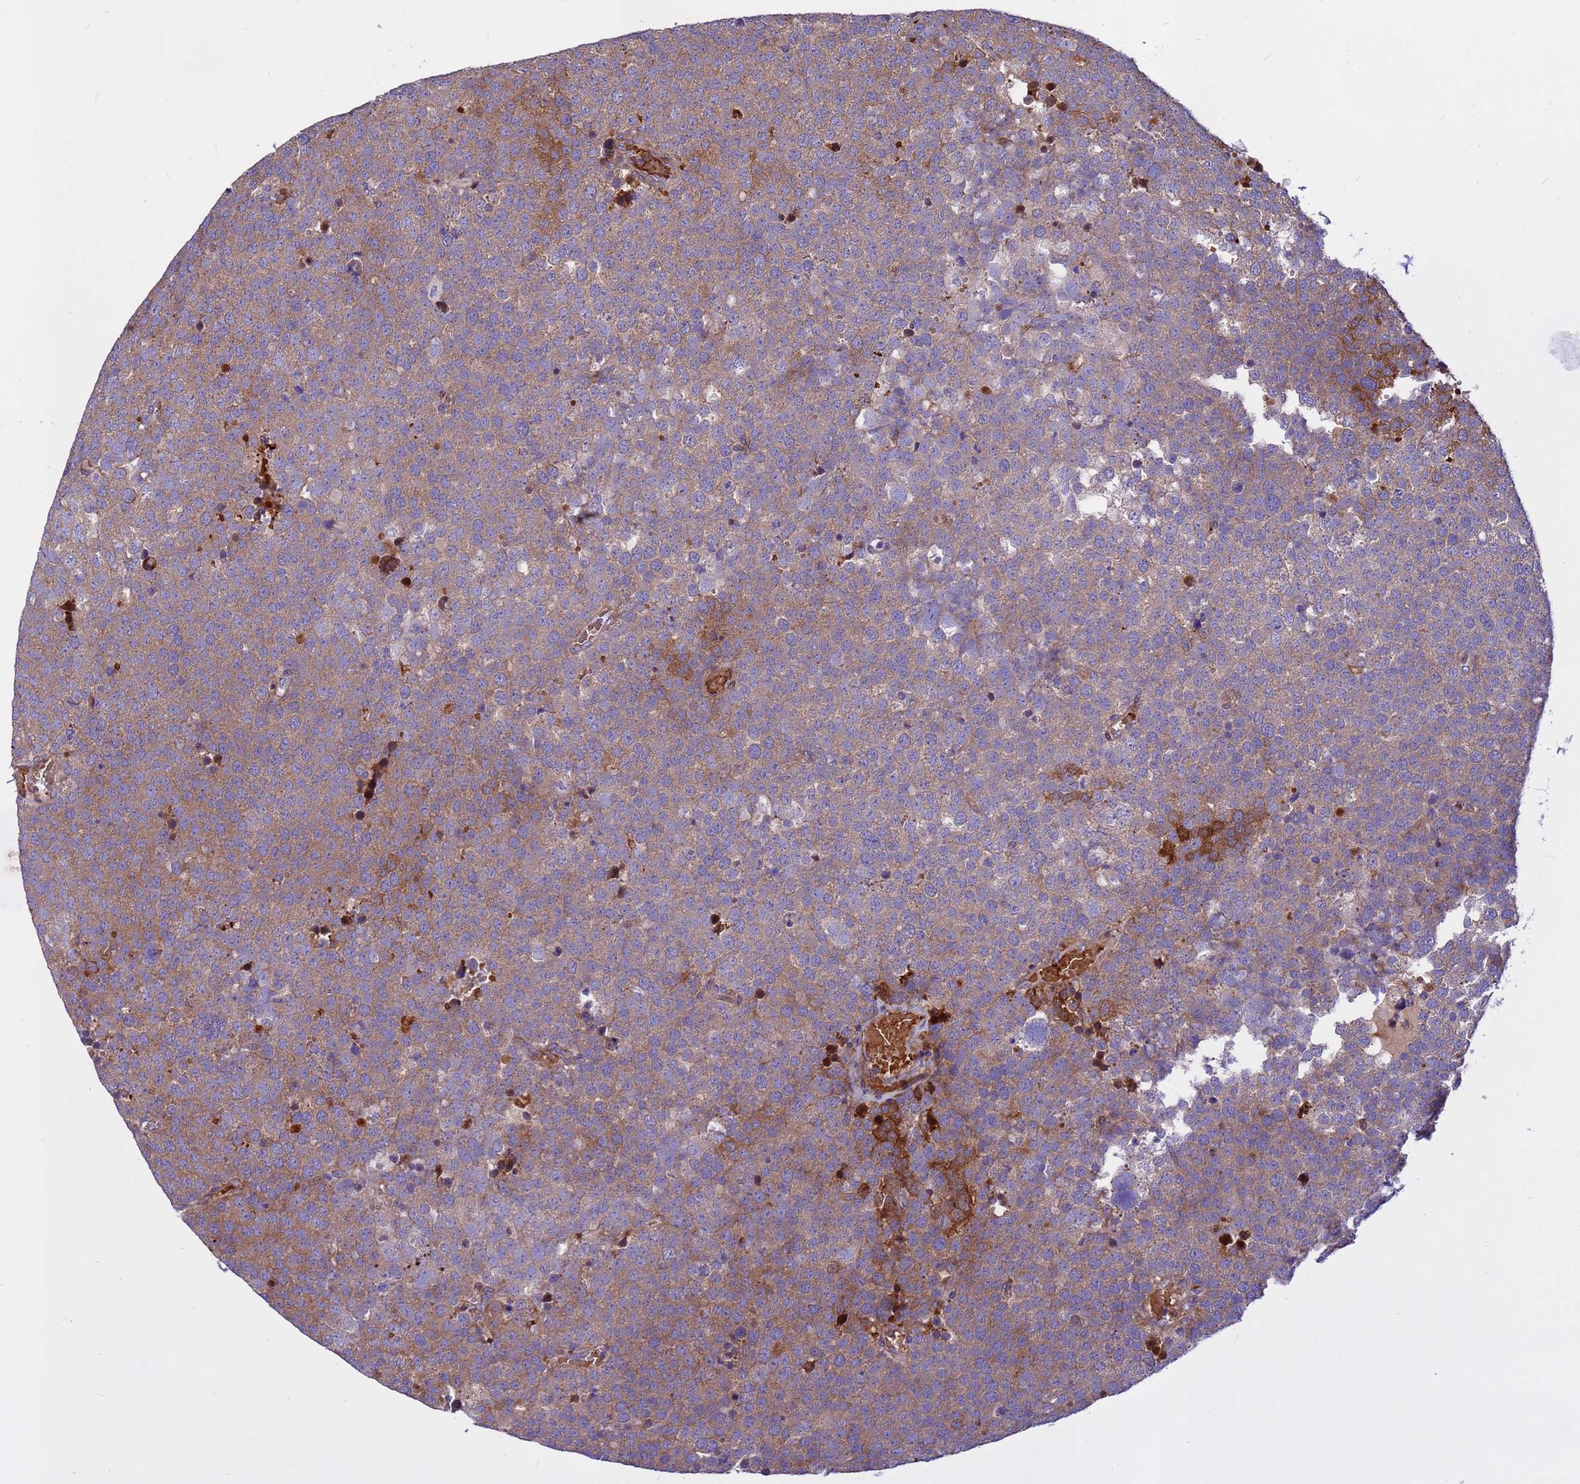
{"staining": {"intensity": "weak", "quantity": ">75%", "location": "cytoplasmic/membranous"}, "tissue": "testis cancer", "cell_type": "Tumor cells", "image_type": "cancer", "snomed": [{"axis": "morphology", "description": "Seminoma, NOS"}, {"axis": "topography", "description": "Testis"}], "caption": "There is low levels of weak cytoplasmic/membranous expression in tumor cells of seminoma (testis), as demonstrated by immunohistochemical staining (brown color).", "gene": "ZNF669", "patient": {"sex": "male", "age": 71}}